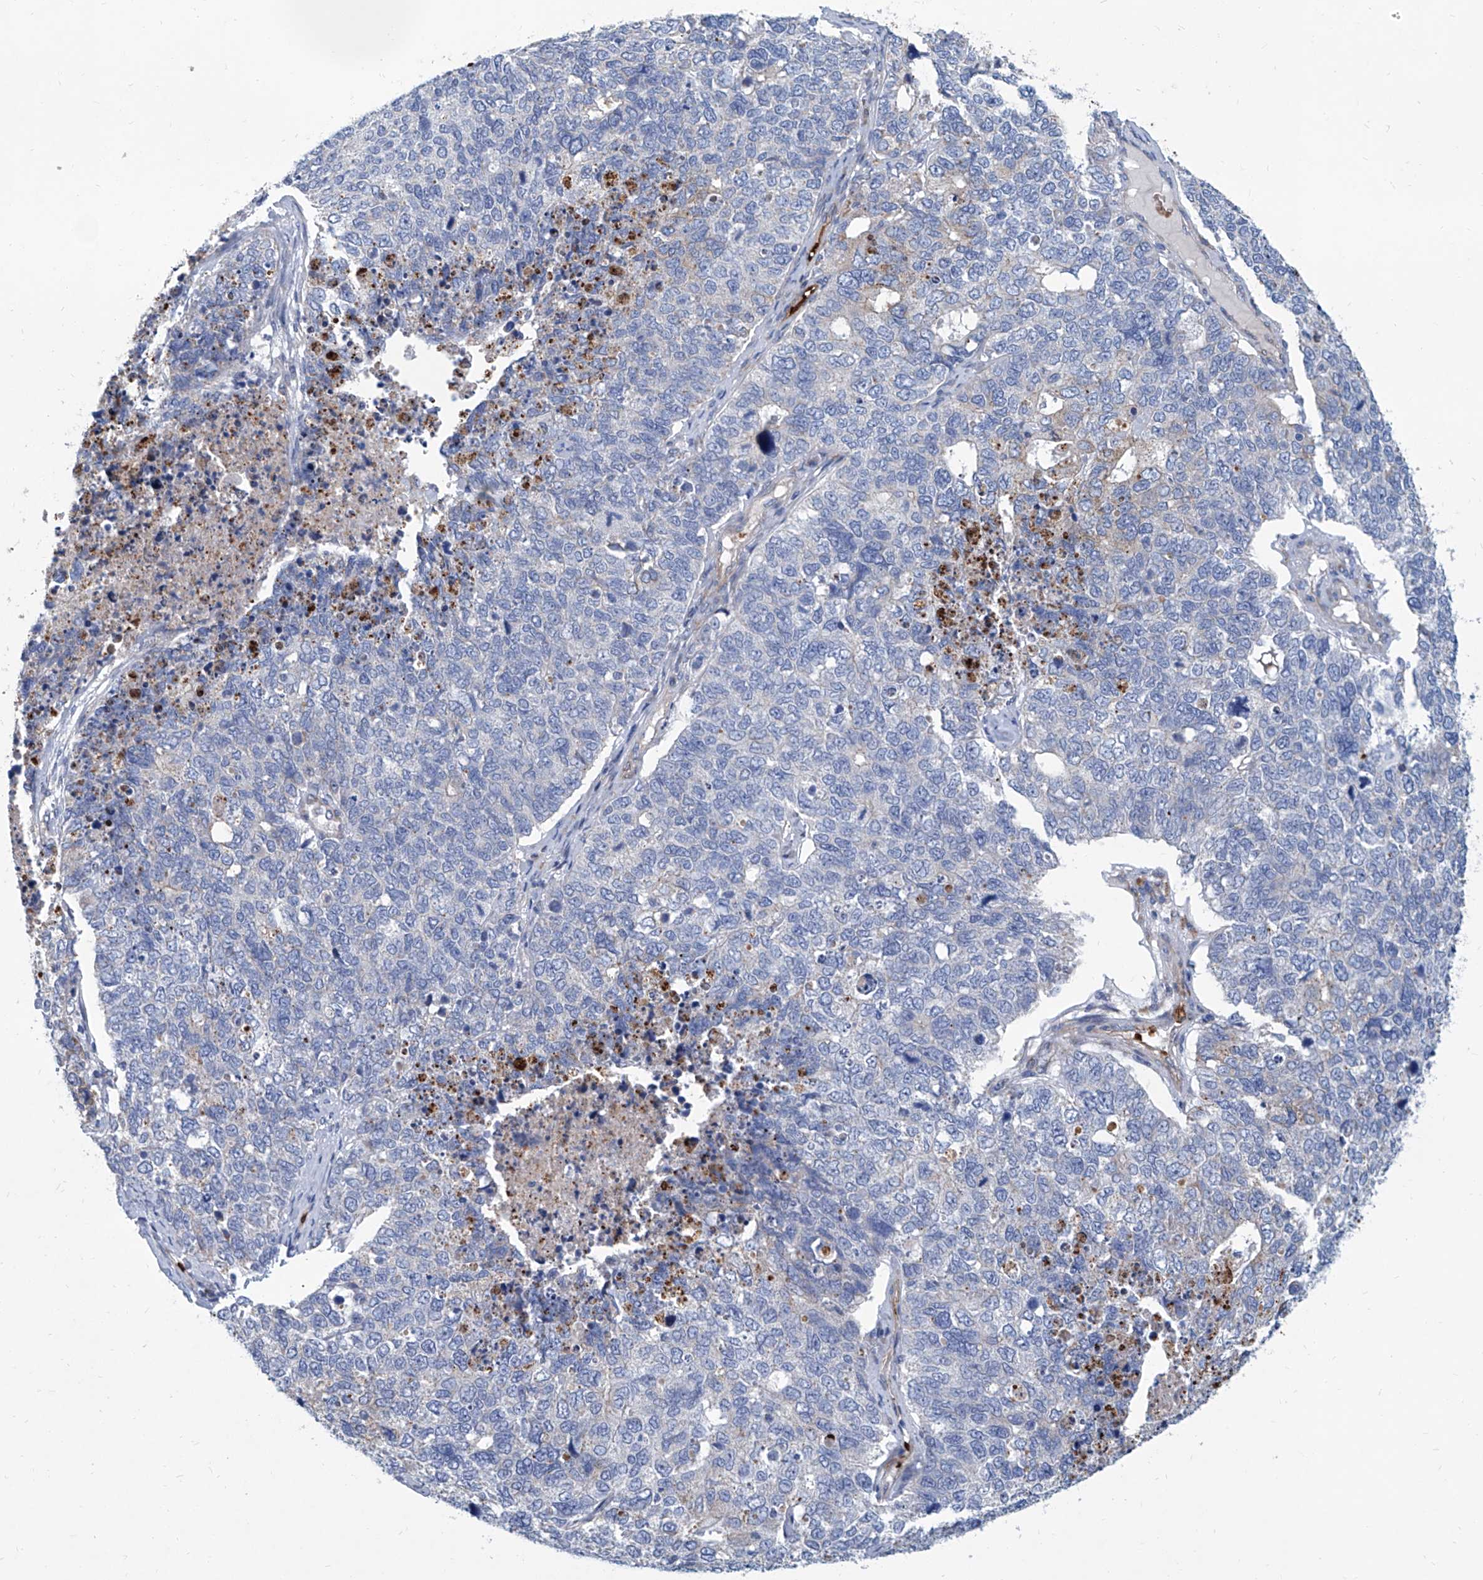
{"staining": {"intensity": "negative", "quantity": "none", "location": "none"}, "tissue": "cervical cancer", "cell_type": "Tumor cells", "image_type": "cancer", "snomed": [{"axis": "morphology", "description": "Squamous cell carcinoma, NOS"}, {"axis": "topography", "description": "Cervix"}], "caption": "The photomicrograph exhibits no staining of tumor cells in cervical cancer.", "gene": "FPR2", "patient": {"sex": "female", "age": 63}}